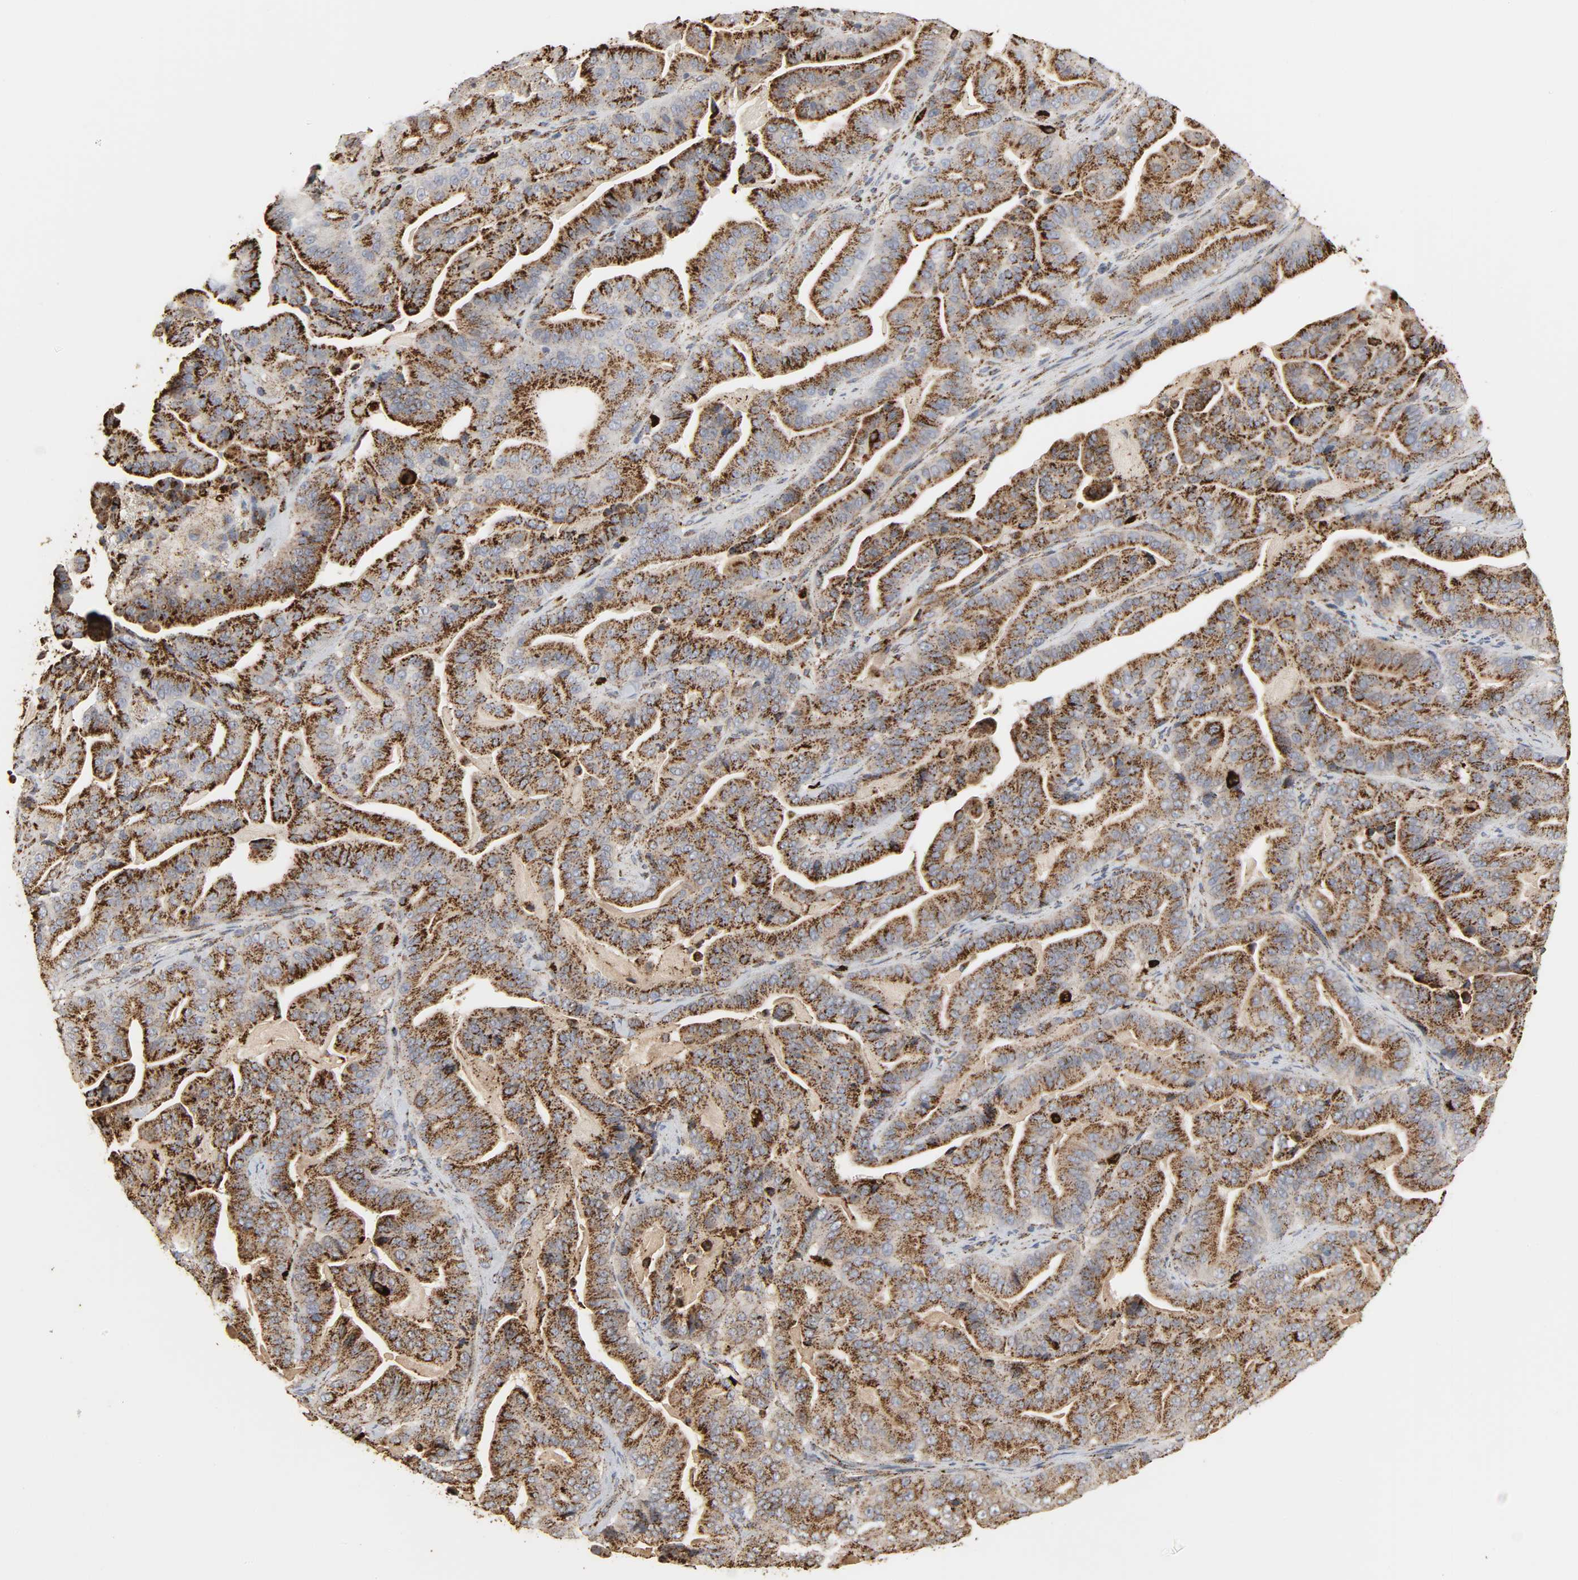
{"staining": {"intensity": "strong", "quantity": ">75%", "location": "cytoplasmic/membranous"}, "tissue": "pancreatic cancer", "cell_type": "Tumor cells", "image_type": "cancer", "snomed": [{"axis": "morphology", "description": "Adenocarcinoma, NOS"}, {"axis": "topography", "description": "Pancreas"}], "caption": "Immunohistochemical staining of pancreatic cancer (adenocarcinoma) shows high levels of strong cytoplasmic/membranous protein expression in approximately >75% of tumor cells. The staining was performed using DAB to visualize the protein expression in brown, while the nuclei were stained in blue with hematoxylin (Magnification: 20x).", "gene": "PSAP", "patient": {"sex": "male", "age": 63}}